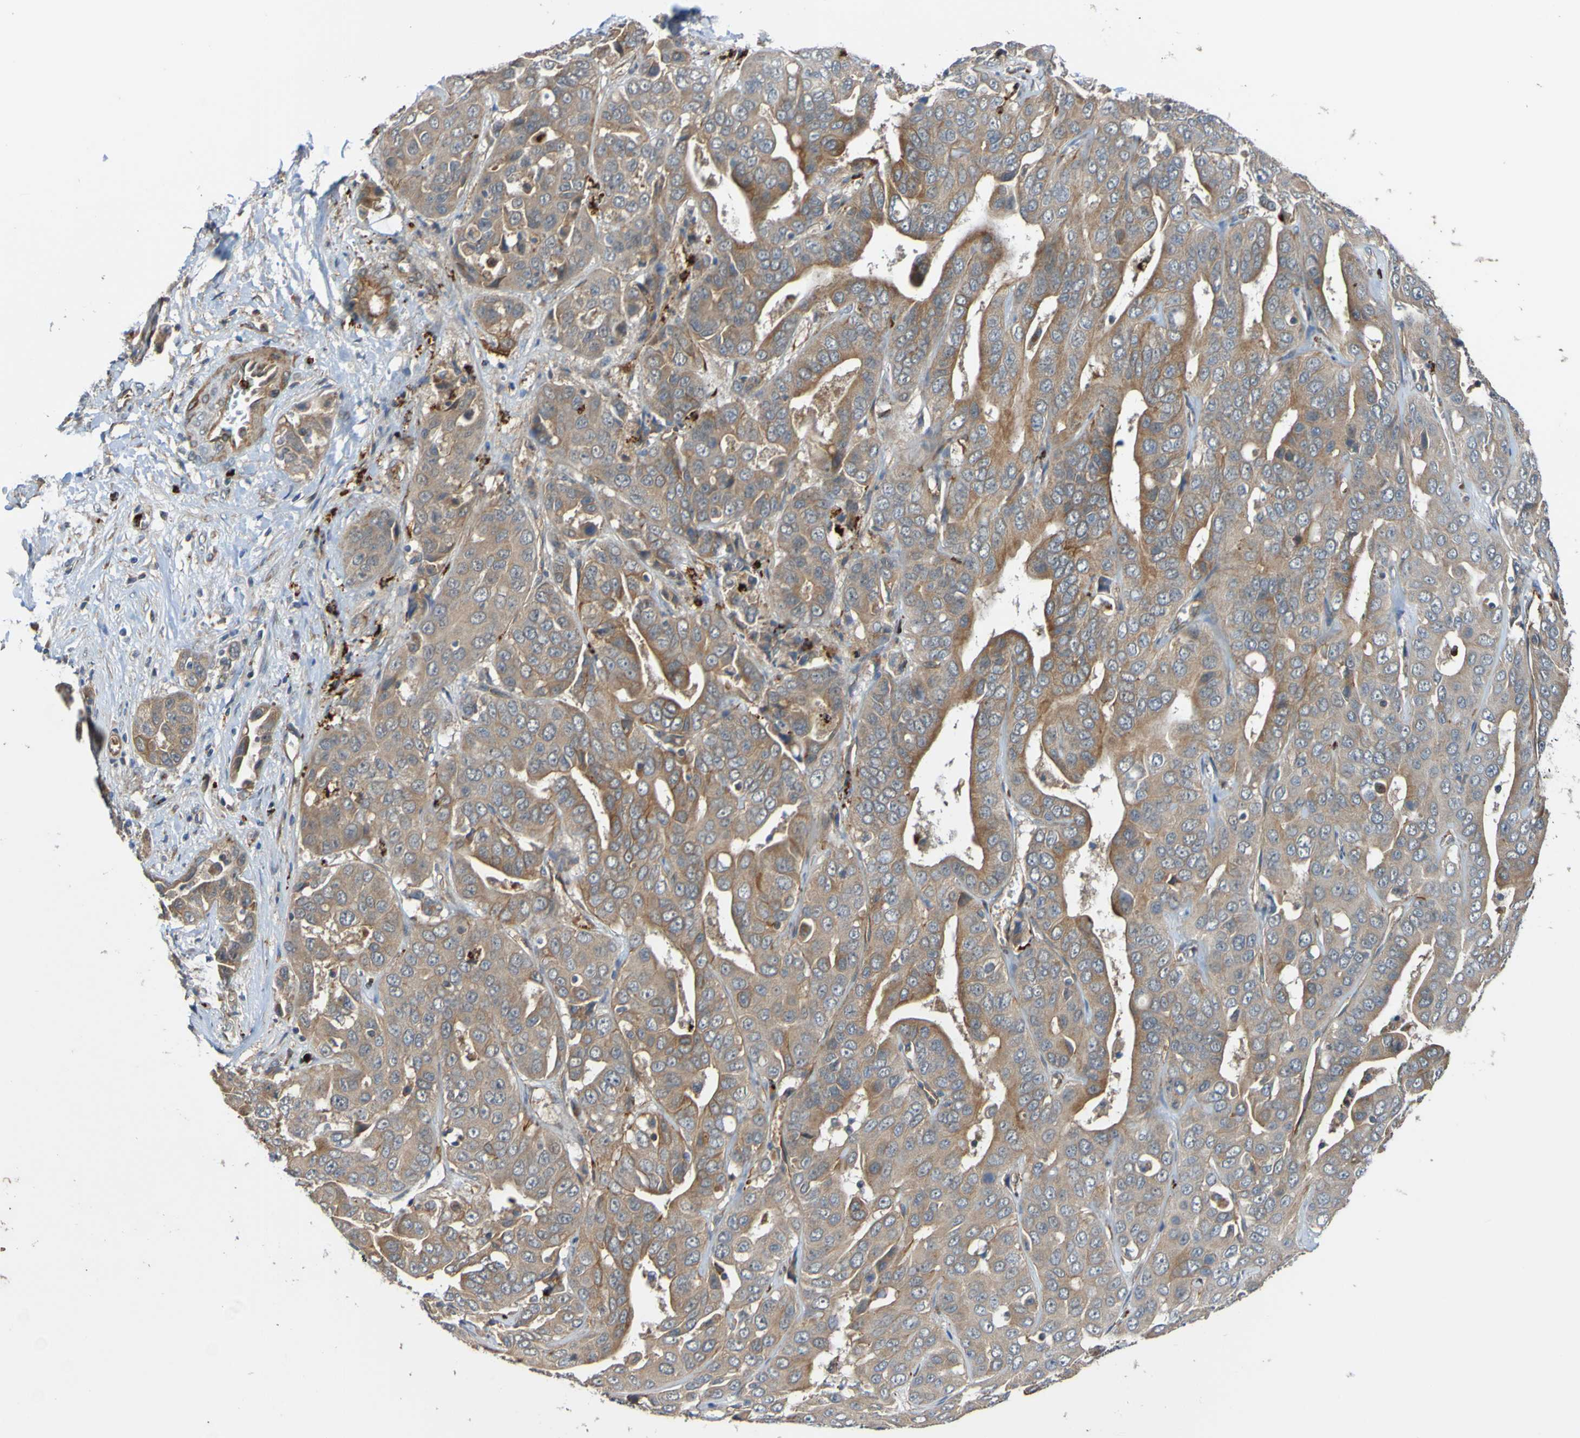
{"staining": {"intensity": "moderate", "quantity": ">75%", "location": "cytoplasmic/membranous"}, "tissue": "liver cancer", "cell_type": "Tumor cells", "image_type": "cancer", "snomed": [{"axis": "morphology", "description": "Cholangiocarcinoma"}, {"axis": "topography", "description": "Liver"}], "caption": "The immunohistochemical stain shows moderate cytoplasmic/membranous positivity in tumor cells of liver cholangiocarcinoma tissue.", "gene": "ST8SIA6", "patient": {"sex": "female", "age": 52}}